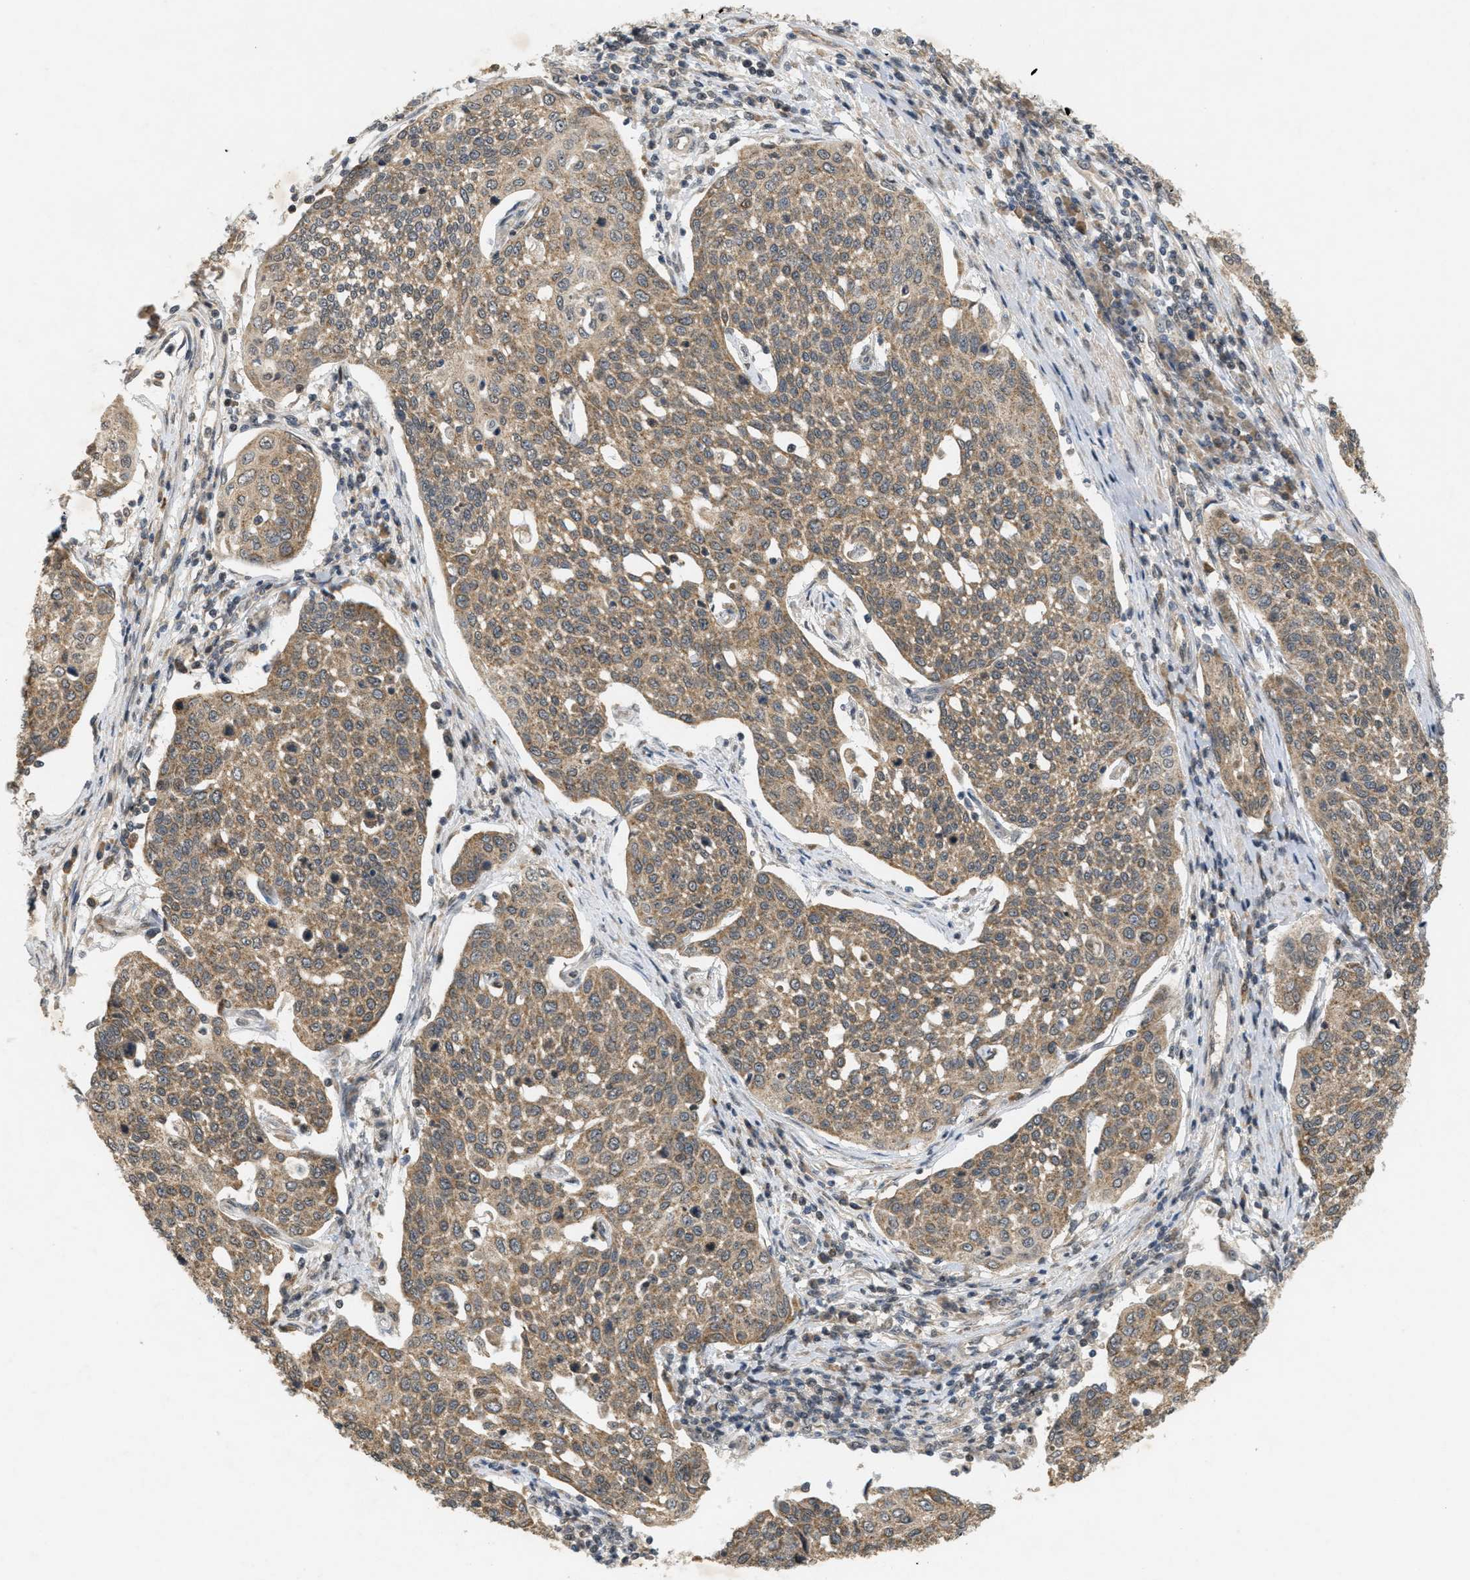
{"staining": {"intensity": "moderate", "quantity": ">75%", "location": "cytoplasmic/membranous"}, "tissue": "cervical cancer", "cell_type": "Tumor cells", "image_type": "cancer", "snomed": [{"axis": "morphology", "description": "Squamous cell carcinoma, NOS"}, {"axis": "topography", "description": "Cervix"}], "caption": "Human cervical squamous cell carcinoma stained with a protein marker shows moderate staining in tumor cells.", "gene": "PRKD1", "patient": {"sex": "female", "age": 34}}